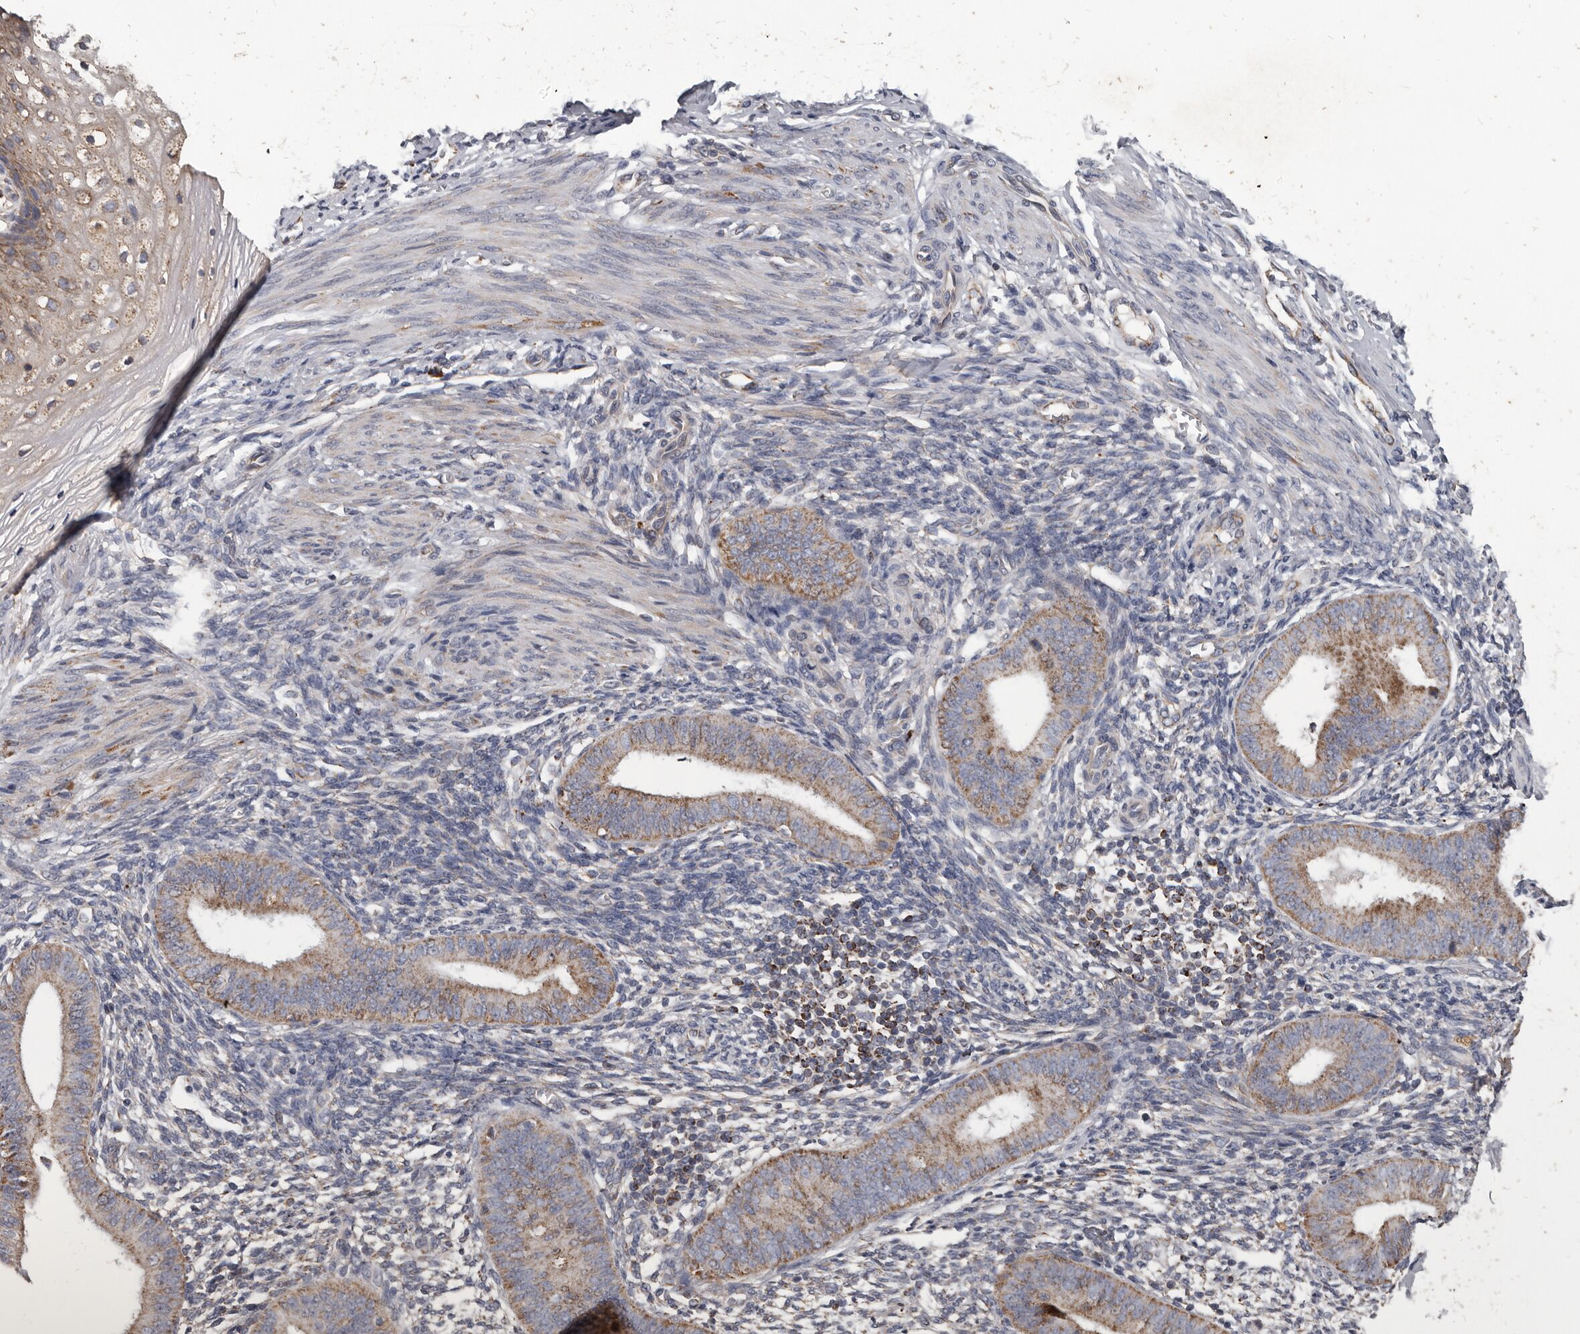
{"staining": {"intensity": "negative", "quantity": "none", "location": "none"}, "tissue": "endometrium", "cell_type": "Cells in endometrial stroma", "image_type": "normal", "snomed": [{"axis": "morphology", "description": "Normal tissue, NOS"}, {"axis": "topography", "description": "Uterus"}, {"axis": "topography", "description": "Endometrium"}], "caption": "DAB (3,3'-diaminobenzidine) immunohistochemical staining of normal endometrium exhibits no significant staining in cells in endometrial stroma. Nuclei are stained in blue.", "gene": "ALDH5A1", "patient": {"sex": "female", "age": 48}}